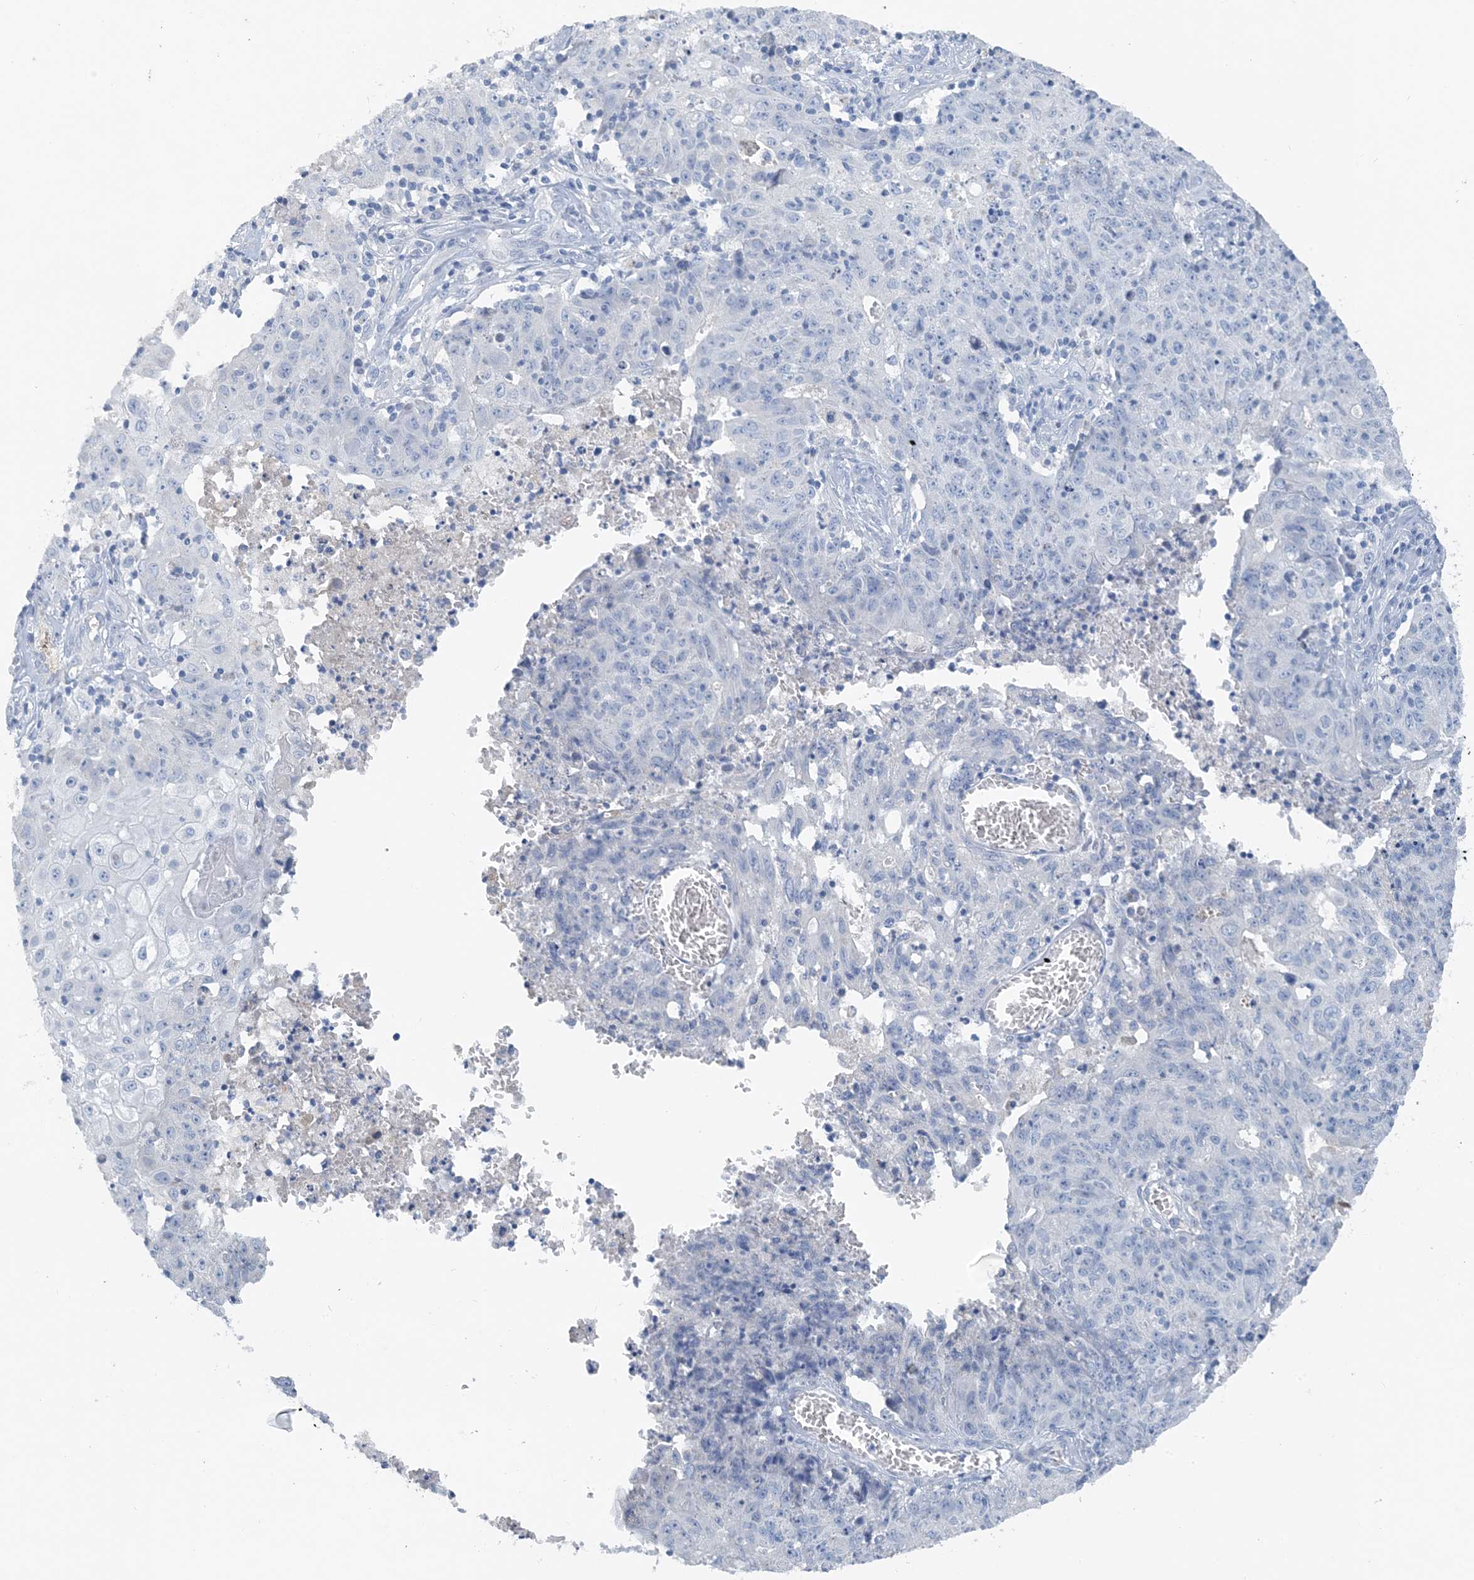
{"staining": {"intensity": "negative", "quantity": "none", "location": "none"}, "tissue": "ovarian cancer", "cell_type": "Tumor cells", "image_type": "cancer", "snomed": [{"axis": "morphology", "description": "Carcinoma, endometroid"}, {"axis": "topography", "description": "Ovary"}], "caption": "An immunohistochemistry micrograph of ovarian cancer (endometroid carcinoma) is shown. There is no staining in tumor cells of ovarian cancer (endometroid carcinoma).", "gene": "CTRL", "patient": {"sex": "female", "age": 42}}